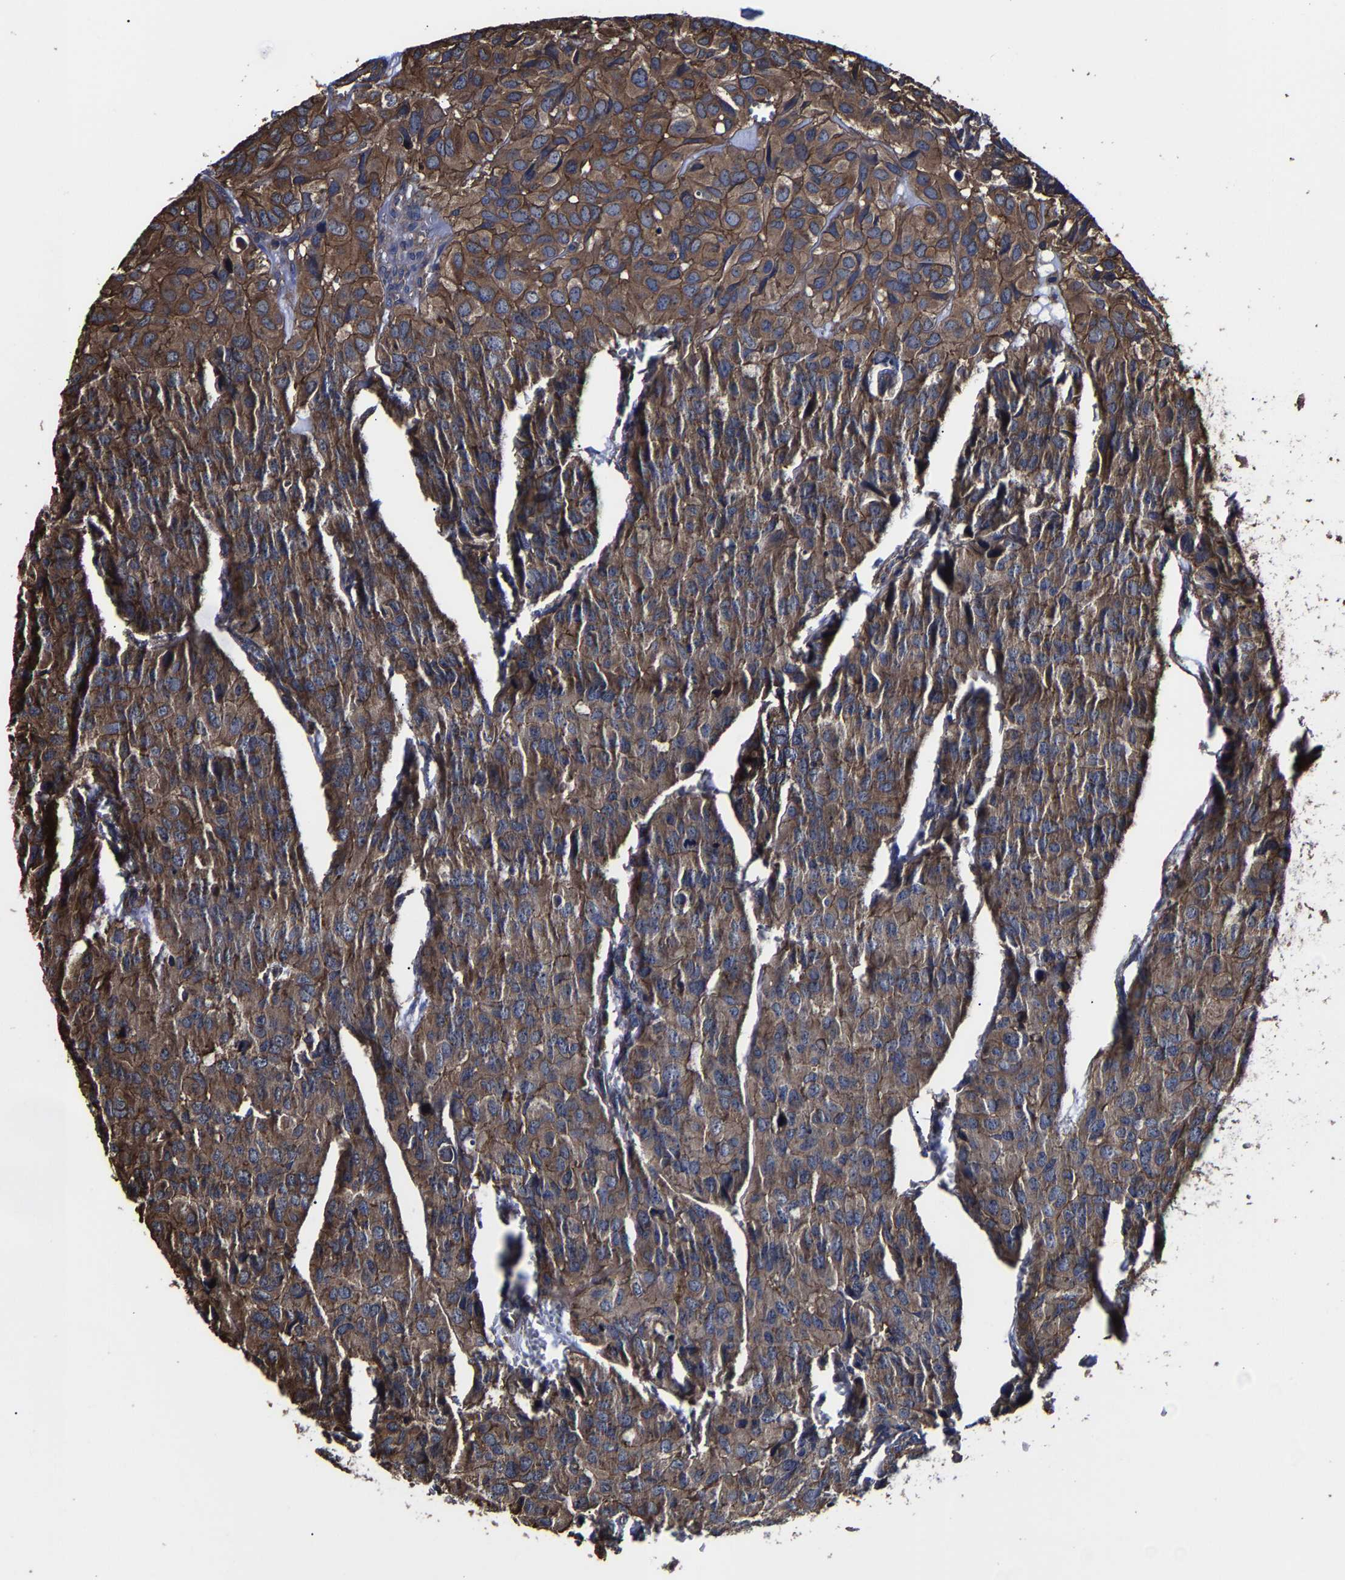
{"staining": {"intensity": "moderate", "quantity": ">75%", "location": "cytoplasmic/membranous"}, "tissue": "head and neck cancer", "cell_type": "Tumor cells", "image_type": "cancer", "snomed": [{"axis": "morphology", "description": "Adenocarcinoma, NOS"}, {"axis": "topography", "description": "Salivary gland, NOS"}, {"axis": "topography", "description": "Head-Neck"}], "caption": "Immunohistochemical staining of human head and neck cancer (adenocarcinoma) displays medium levels of moderate cytoplasmic/membranous protein expression in approximately >75% of tumor cells. Nuclei are stained in blue.", "gene": "SSH3", "patient": {"sex": "female", "age": 76}}